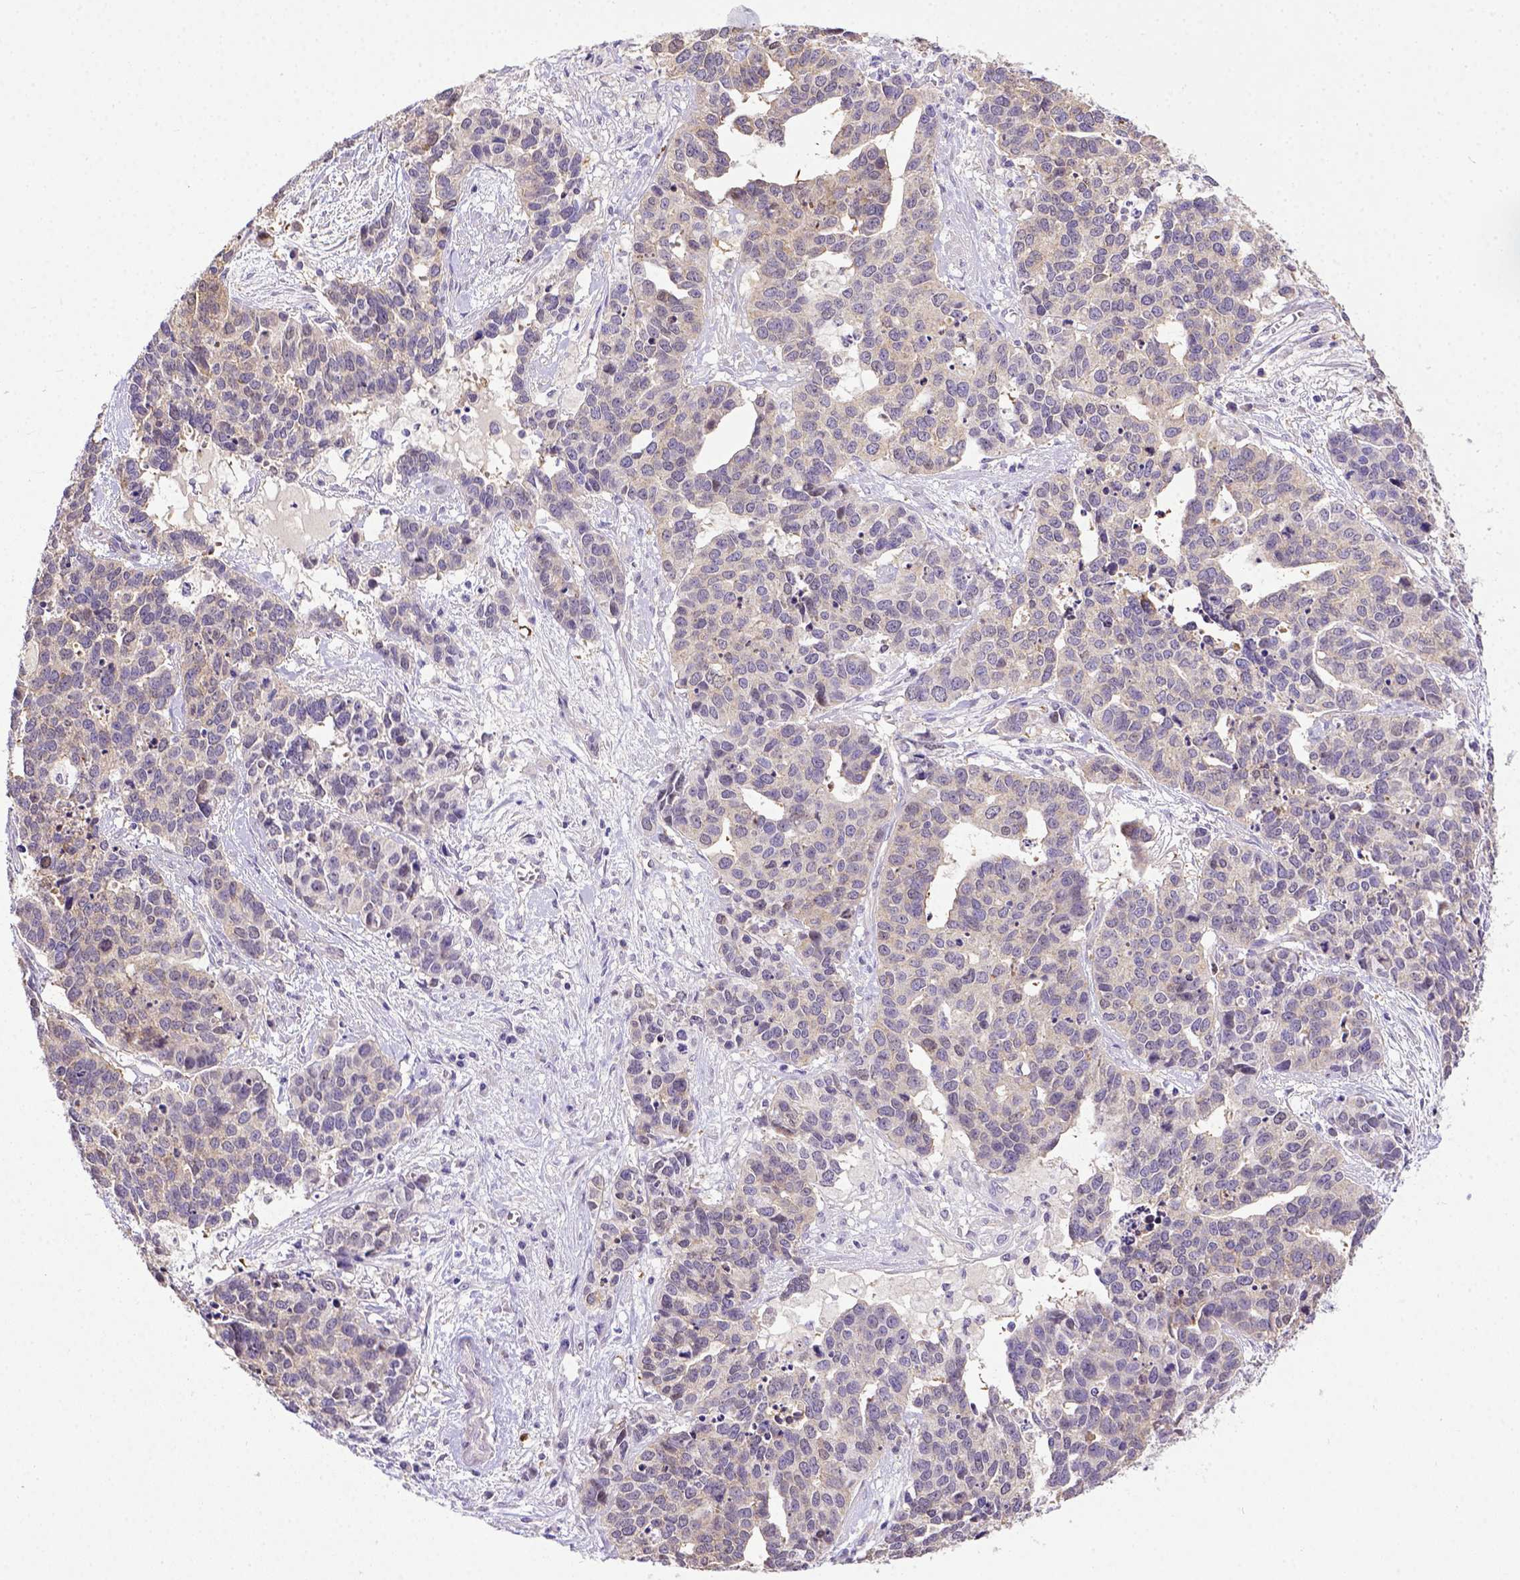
{"staining": {"intensity": "negative", "quantity": "none", "location": "none"}, "tissue": "ovarian cancer", "cell_type": "Tumor cells", "image_type": "cancer", "snomed": [{"axis": "morphology", "description": "Carcinoma, endometroid"}, {"axis": "topography", "description": "Ovary"}], "caption": "This image is of ovarian endometroid carcinoma stained with IHC to label a protein in brown with the nuclei are counter-stained blue. There is no expression in tumor cells.", "gene": "BTN1A1", "patient": {"sex": "female", "age": 65}}